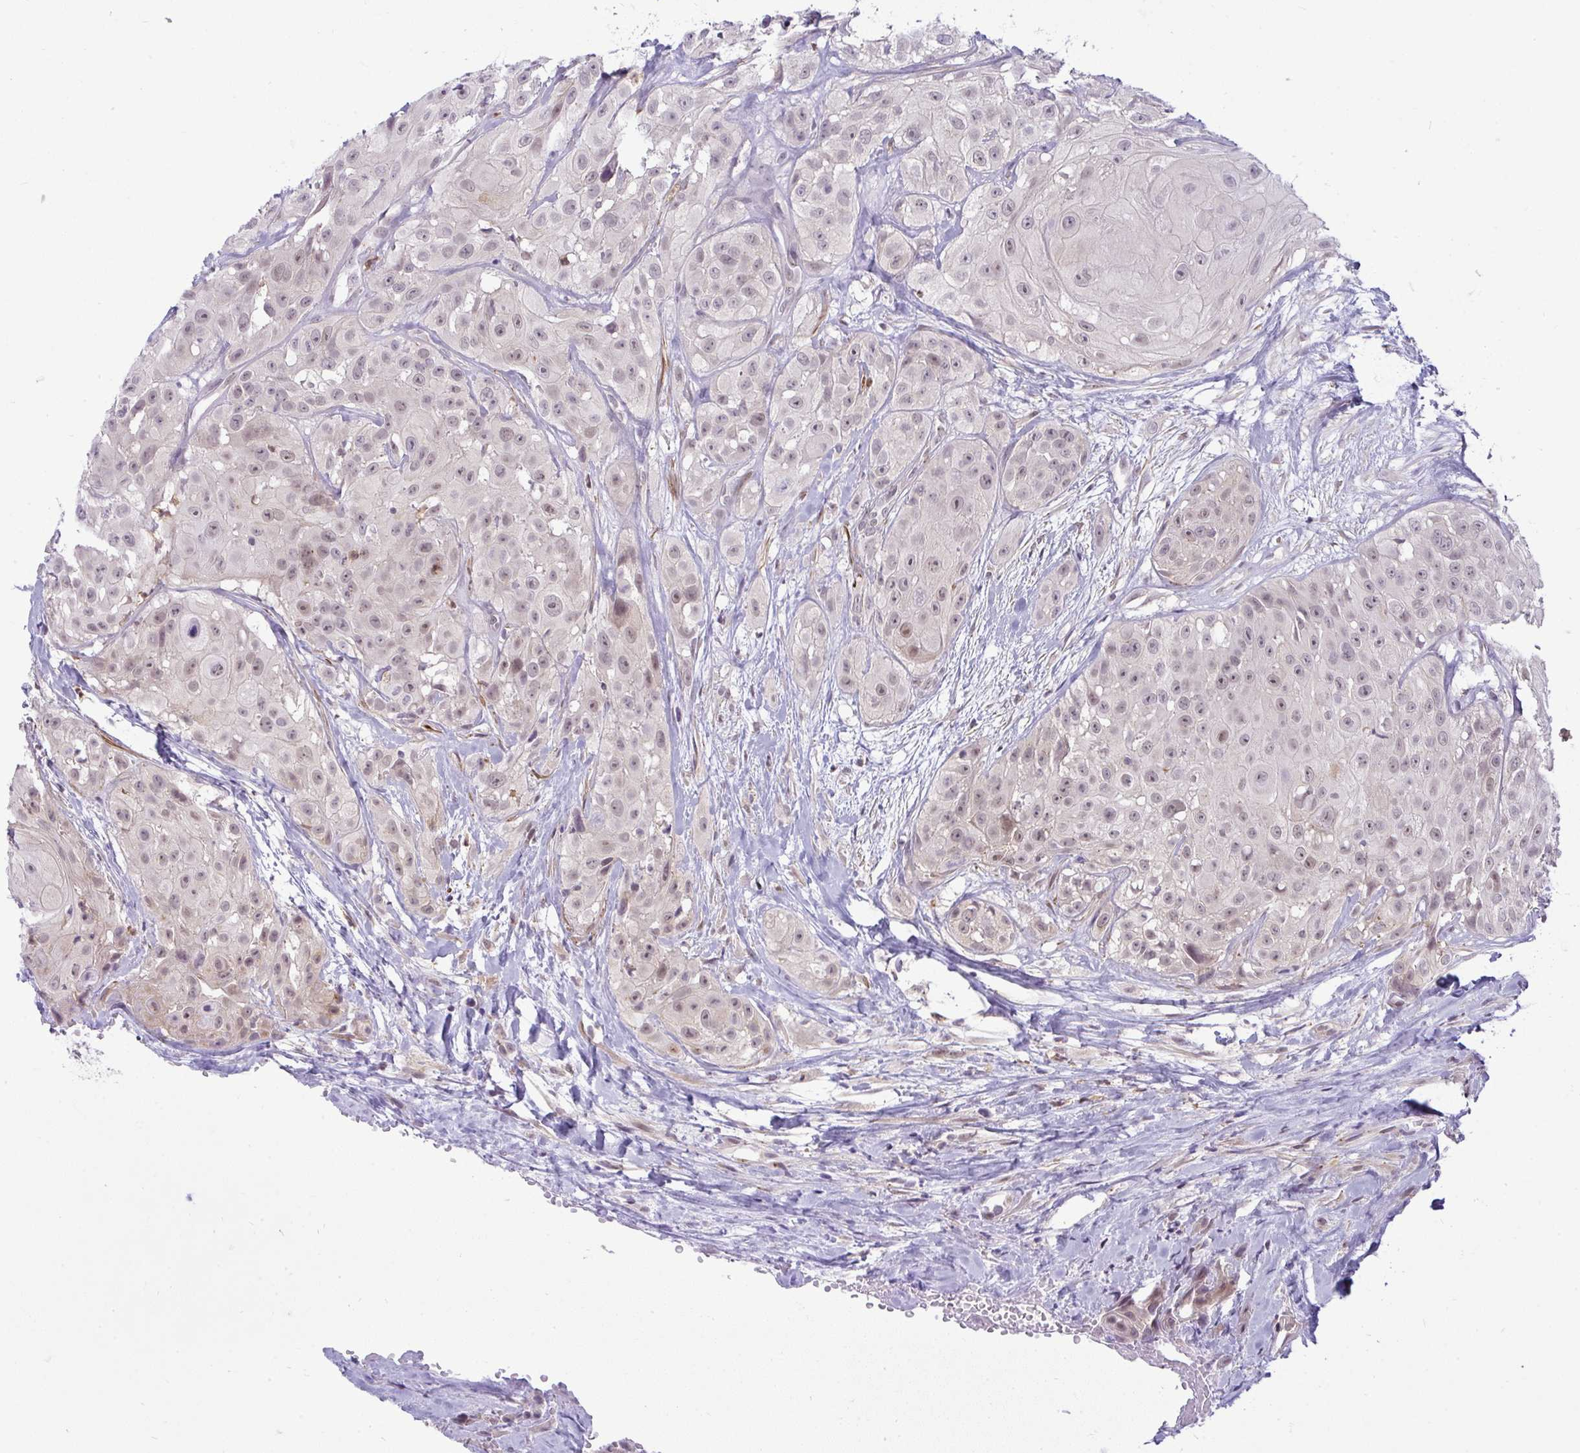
{"staining": {"intensity": "weak", "quantity": "<25%", "location": "nuclear"}, "tissue": "head and neck cancer", "cell_type": "Tumor cells", "image_type": "cancer", "snomed": [{"axis": "morphology", "description": "Squamous cell carcinoma, NOS"}, {"axis": "topography", "description": "Head-Neck"}], "caption": "The micrograph reveals no staining of tumor cells in head and neck cancer. (DAB (3,3'-diaminobenzidine) IHC, high magnification).", "gene": "DZIP1", "patient": {"sex": "male", "age": 83}}